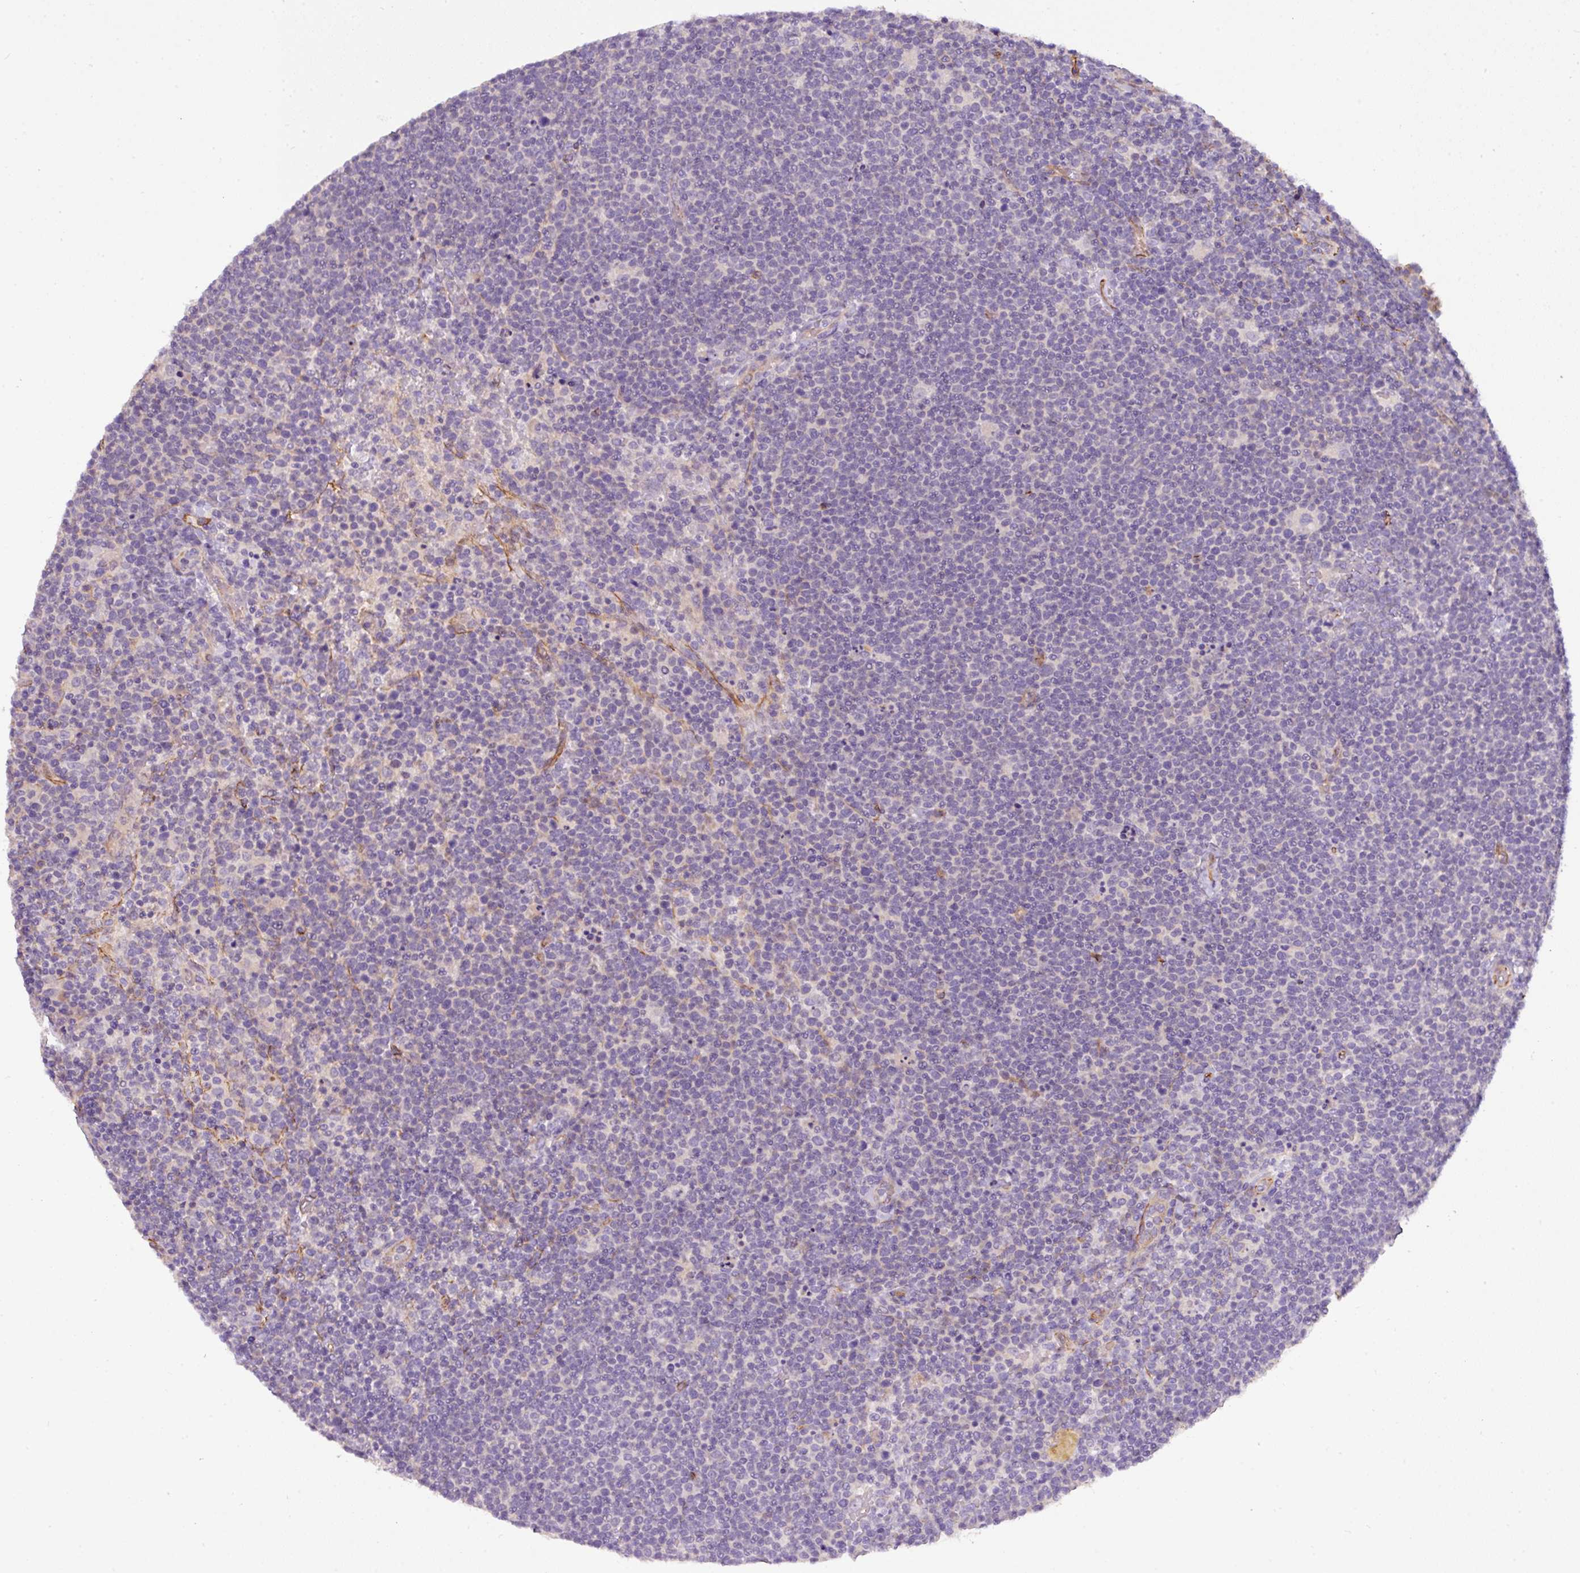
{"staining": {"intensity": "negative", "quantity": "none", "location": "none"}, "tissue": "lymphoma", "cell_type": "Tumor cells", "image_type": "cancer", "snomed": [{"axis": "morphology", "description": "Malignant lymphoma, non-Hodgkin's type, High grade"}, {"axis": "topography", "description": "Lymph node"}], "caption": "Lymphoma was stained to show a protein in brown. There is no significant staining in tumor cells.", "gene": "PARD6A", "patient": {"sex": "male", "age": 61}}